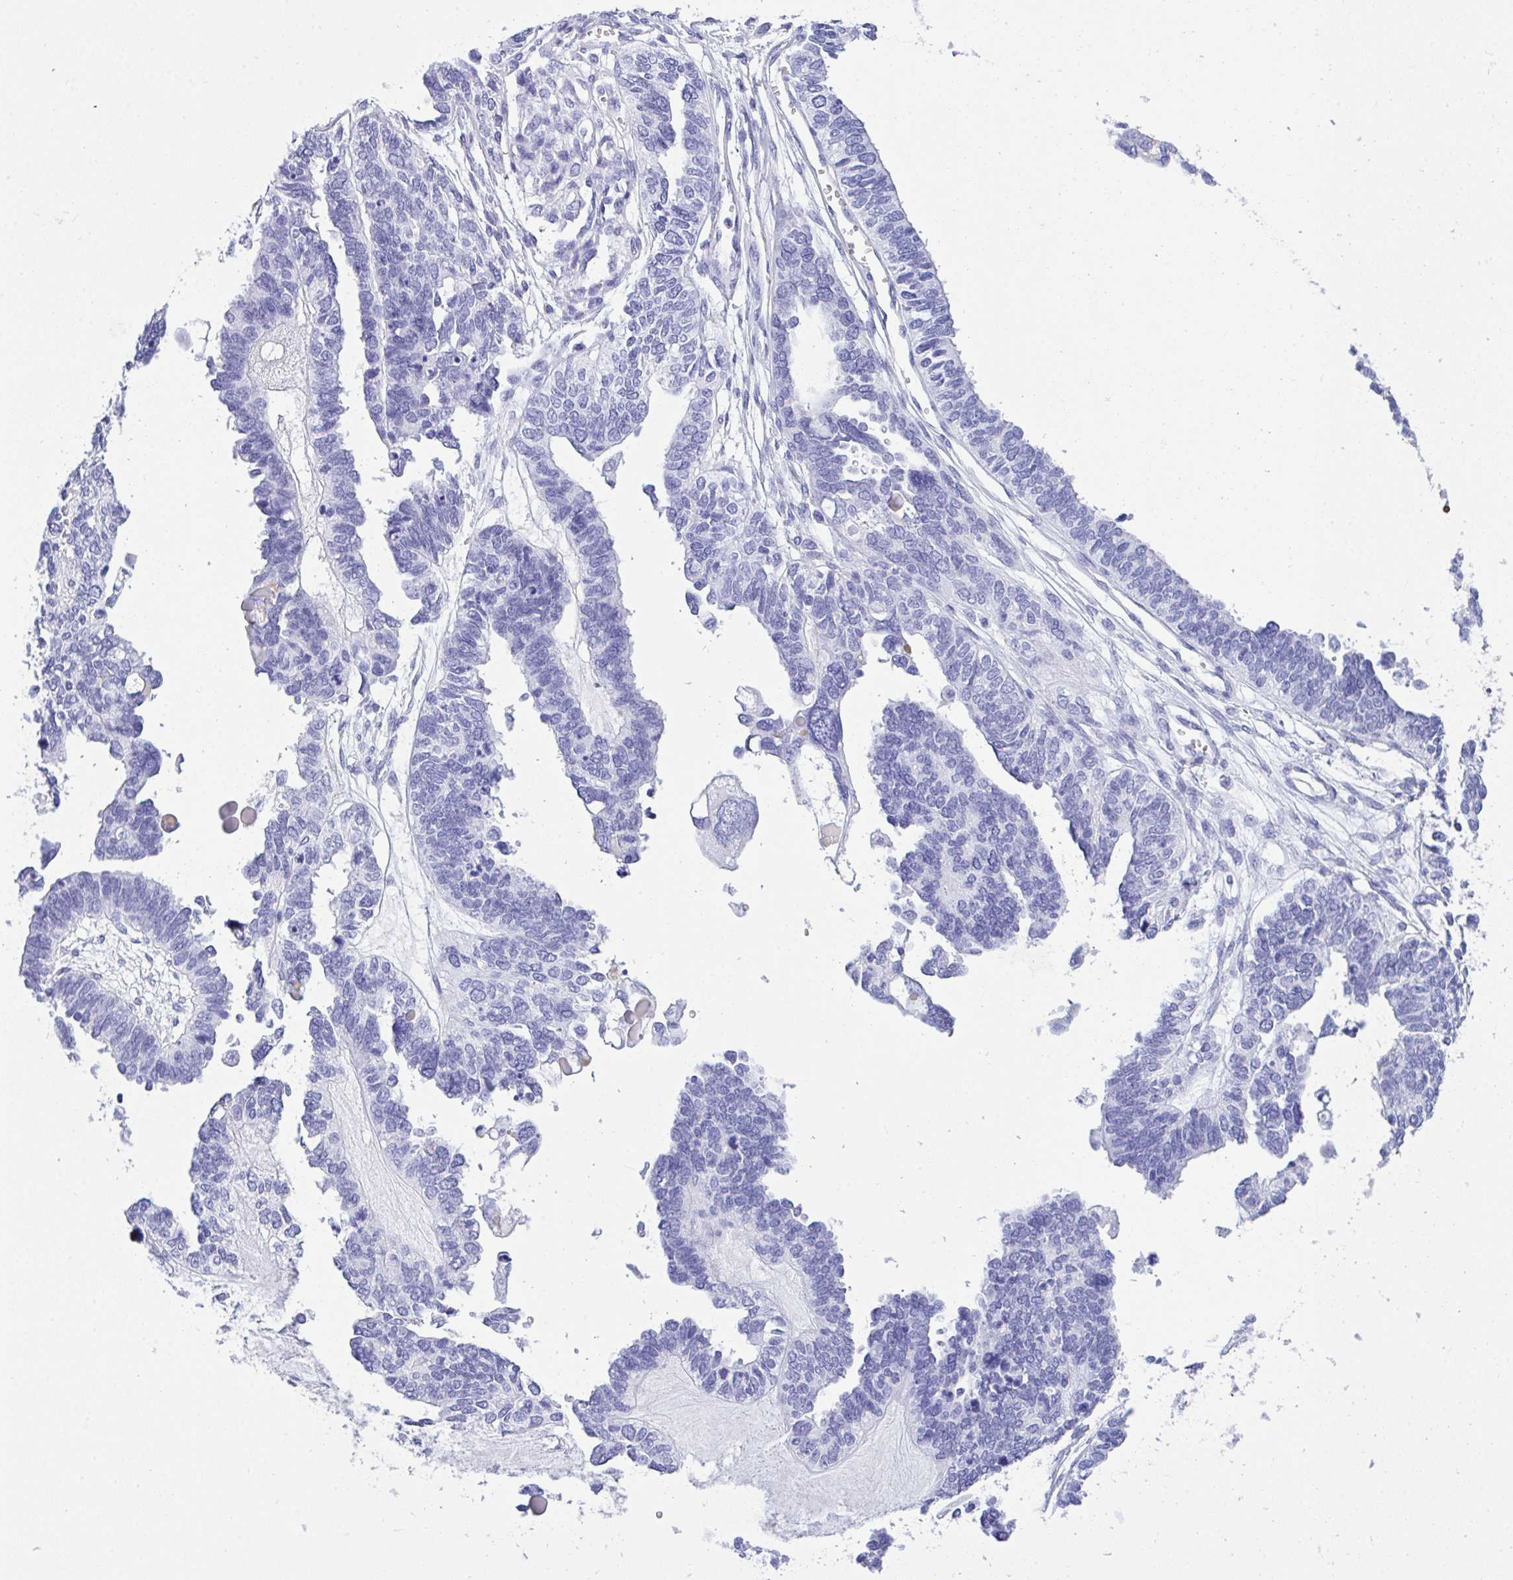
{"staining": {"intensity": "negative", "quantity": "none", "location": "none"}, "tissue": "ovarian cancer", "cell_type": "Tumor cells", "image_type": "cancer", "snomed": [{"axis": "morphology", "description": "Cystadenocarcinoma, serous, NOS"}, {"axis": "topography", "description": "Ovary"}], "caption": "High power microscopy image of an immunohistochemistry photomicrograph of serous cystadenocarcinoma (ovarian), revealing no significant expression in tumor cells.", "gene": "AKR1D1", "patient": {"sex": "female", "age": 51}}